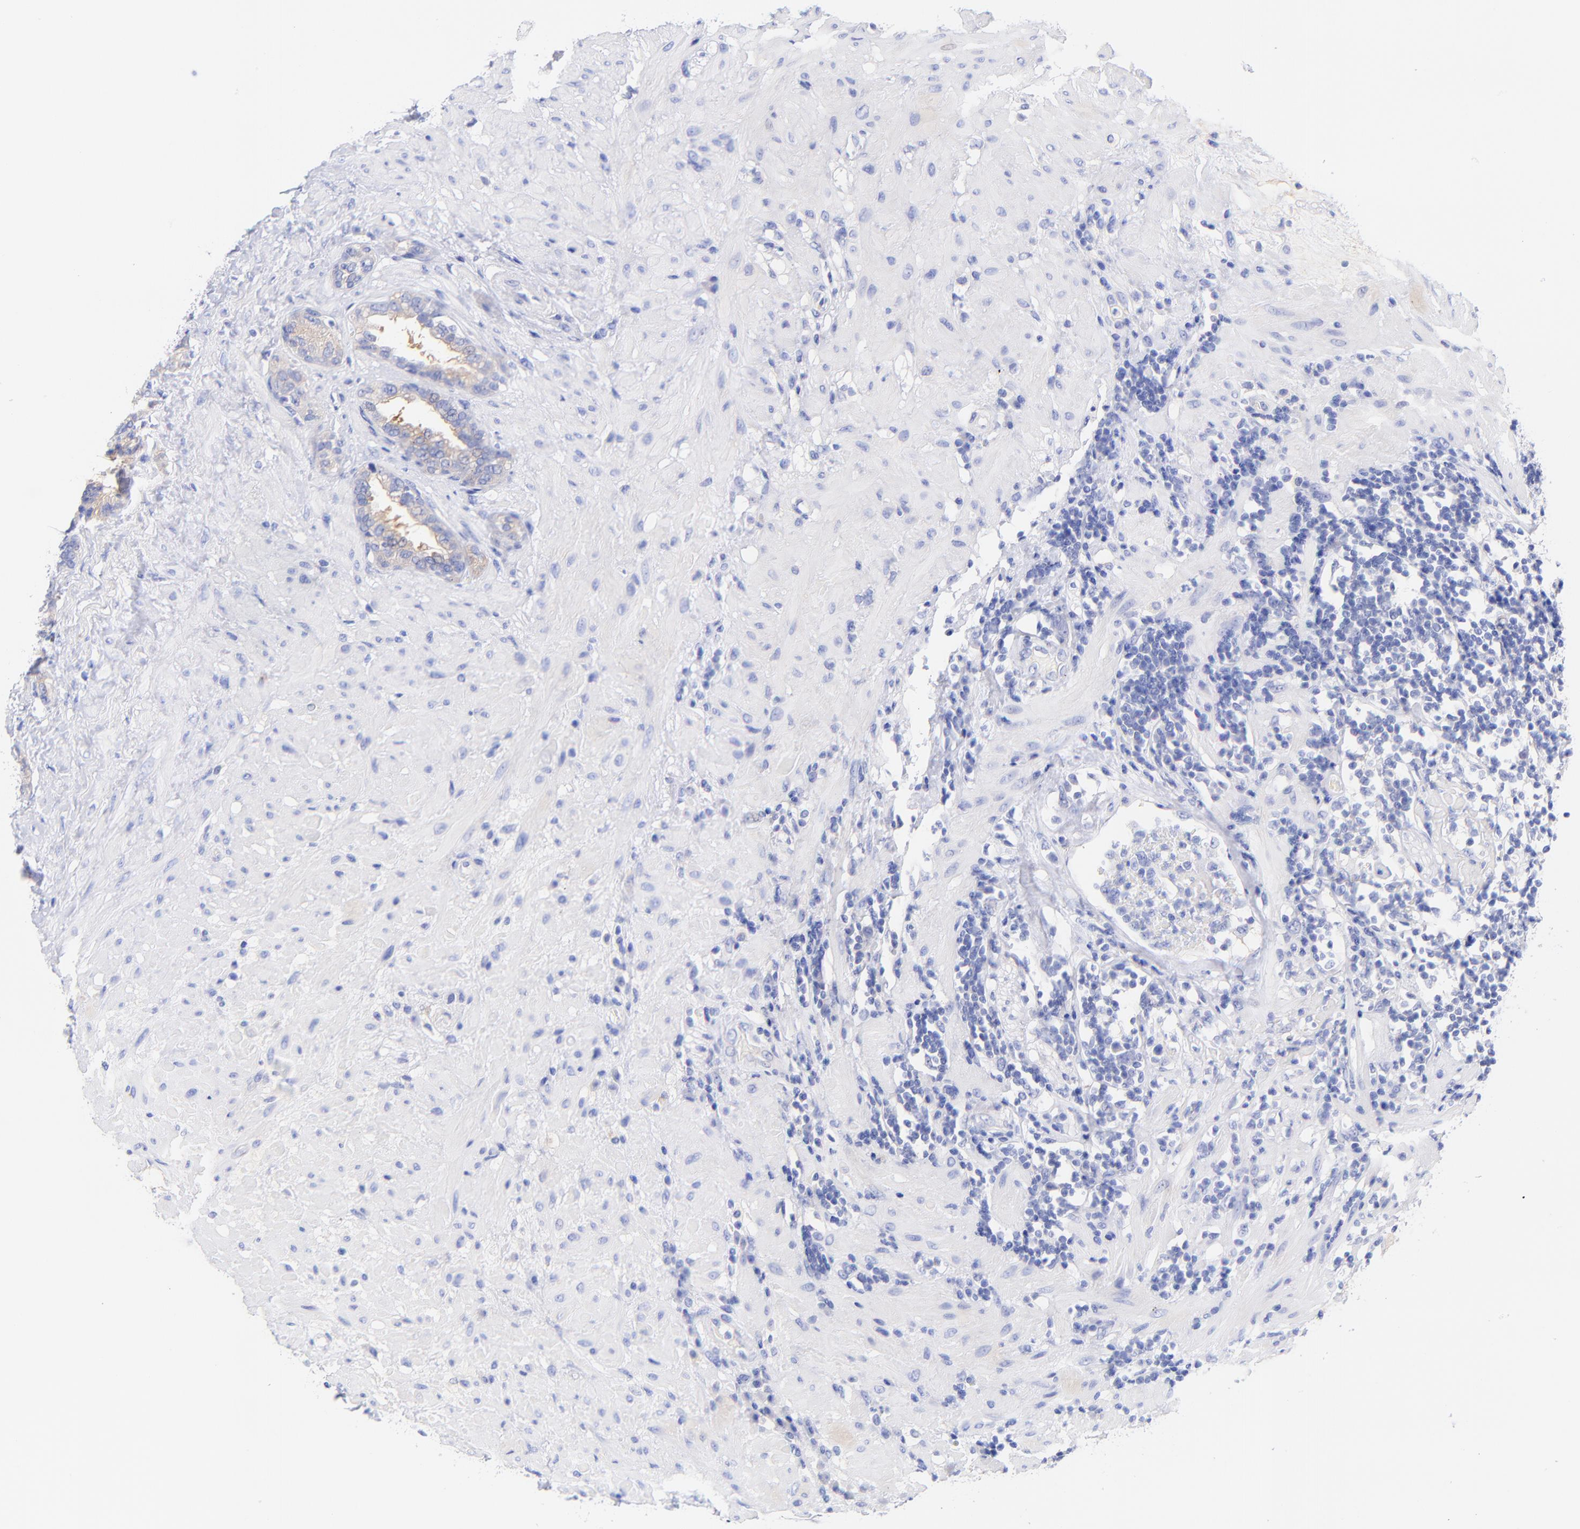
{"staining": {"intensity": "weak", "quantity": "<25%", "location": "cytoplasmic/membranous"}, "tissue": "seminal vesicle", "cell_type": "Glandular cells", "image_type": "normal", "snomed": [{"axis": "morphology", "description": "Normal tissue, NOS"}, {"axis": "topography", "description": "Seminal veicle"}], "caption": "This is an immunohistochemistry histopathology image of normal human seminal vesicle. There is no positivity in glandular cells.", "gene": "GPHN", "patient": {"sex": "male", "age": 61}}